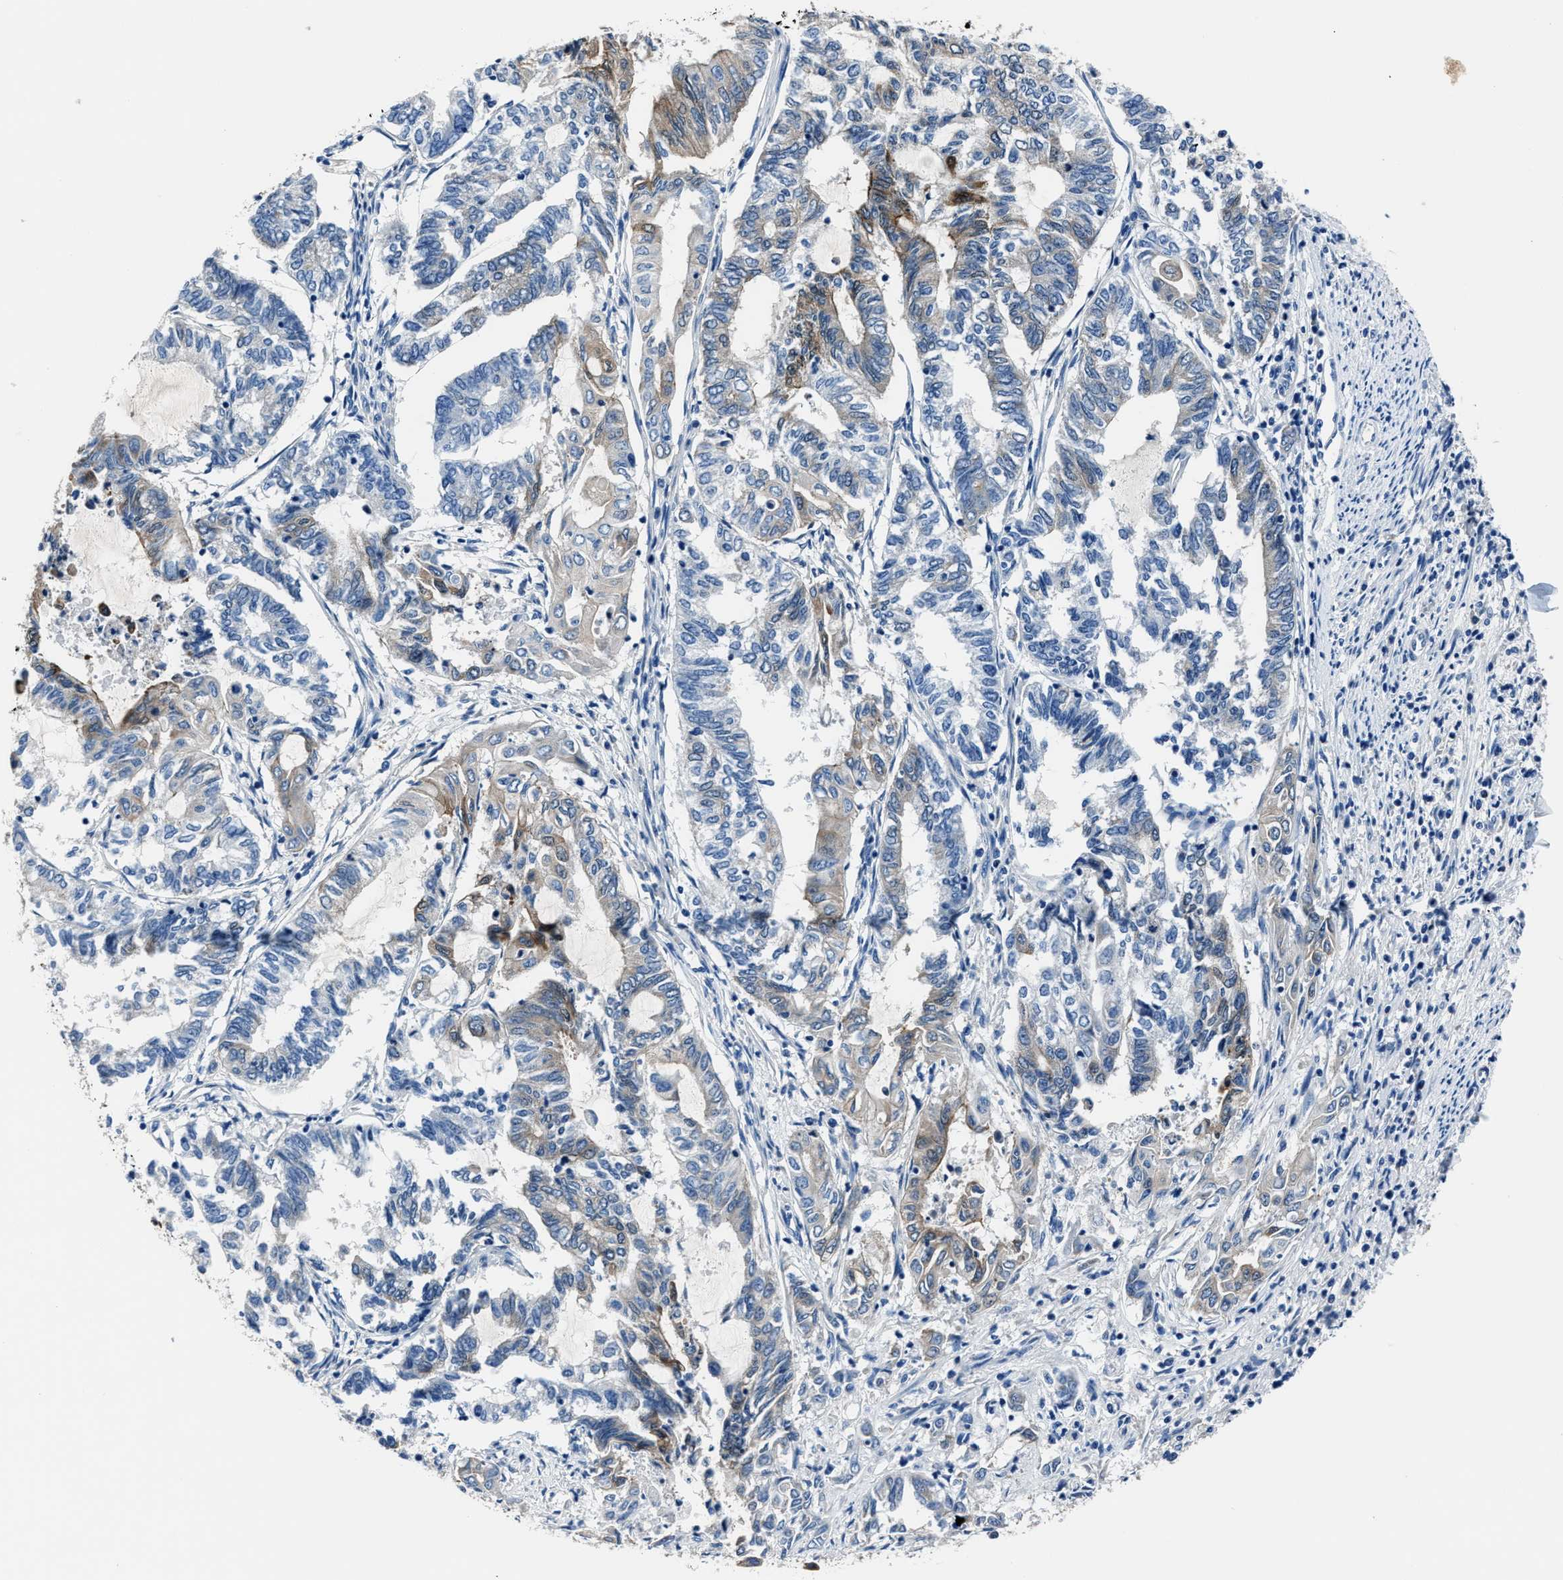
{"staining": {"intensity": "weak", "quantity": "<25%", "location": "cytoplasmic/membranous"}, "tissue": "endometrial cancer", "cell_type": "Tumor cells", "image_type": "cancer", "snomed": [{"axis": "morphology", "description": "Adenocarcinoma, NOS"}, {"axis": "topography", "description": "Uterus"}, {"axis": "topography", "description": "Endometrium"}], "caption": "This is an IHC image of human endometrial cancer (adenocarcinoma). There is no staining in tumor cells.", "gene": "LMO7", "patient": {"sex": "female", "age": 70}}